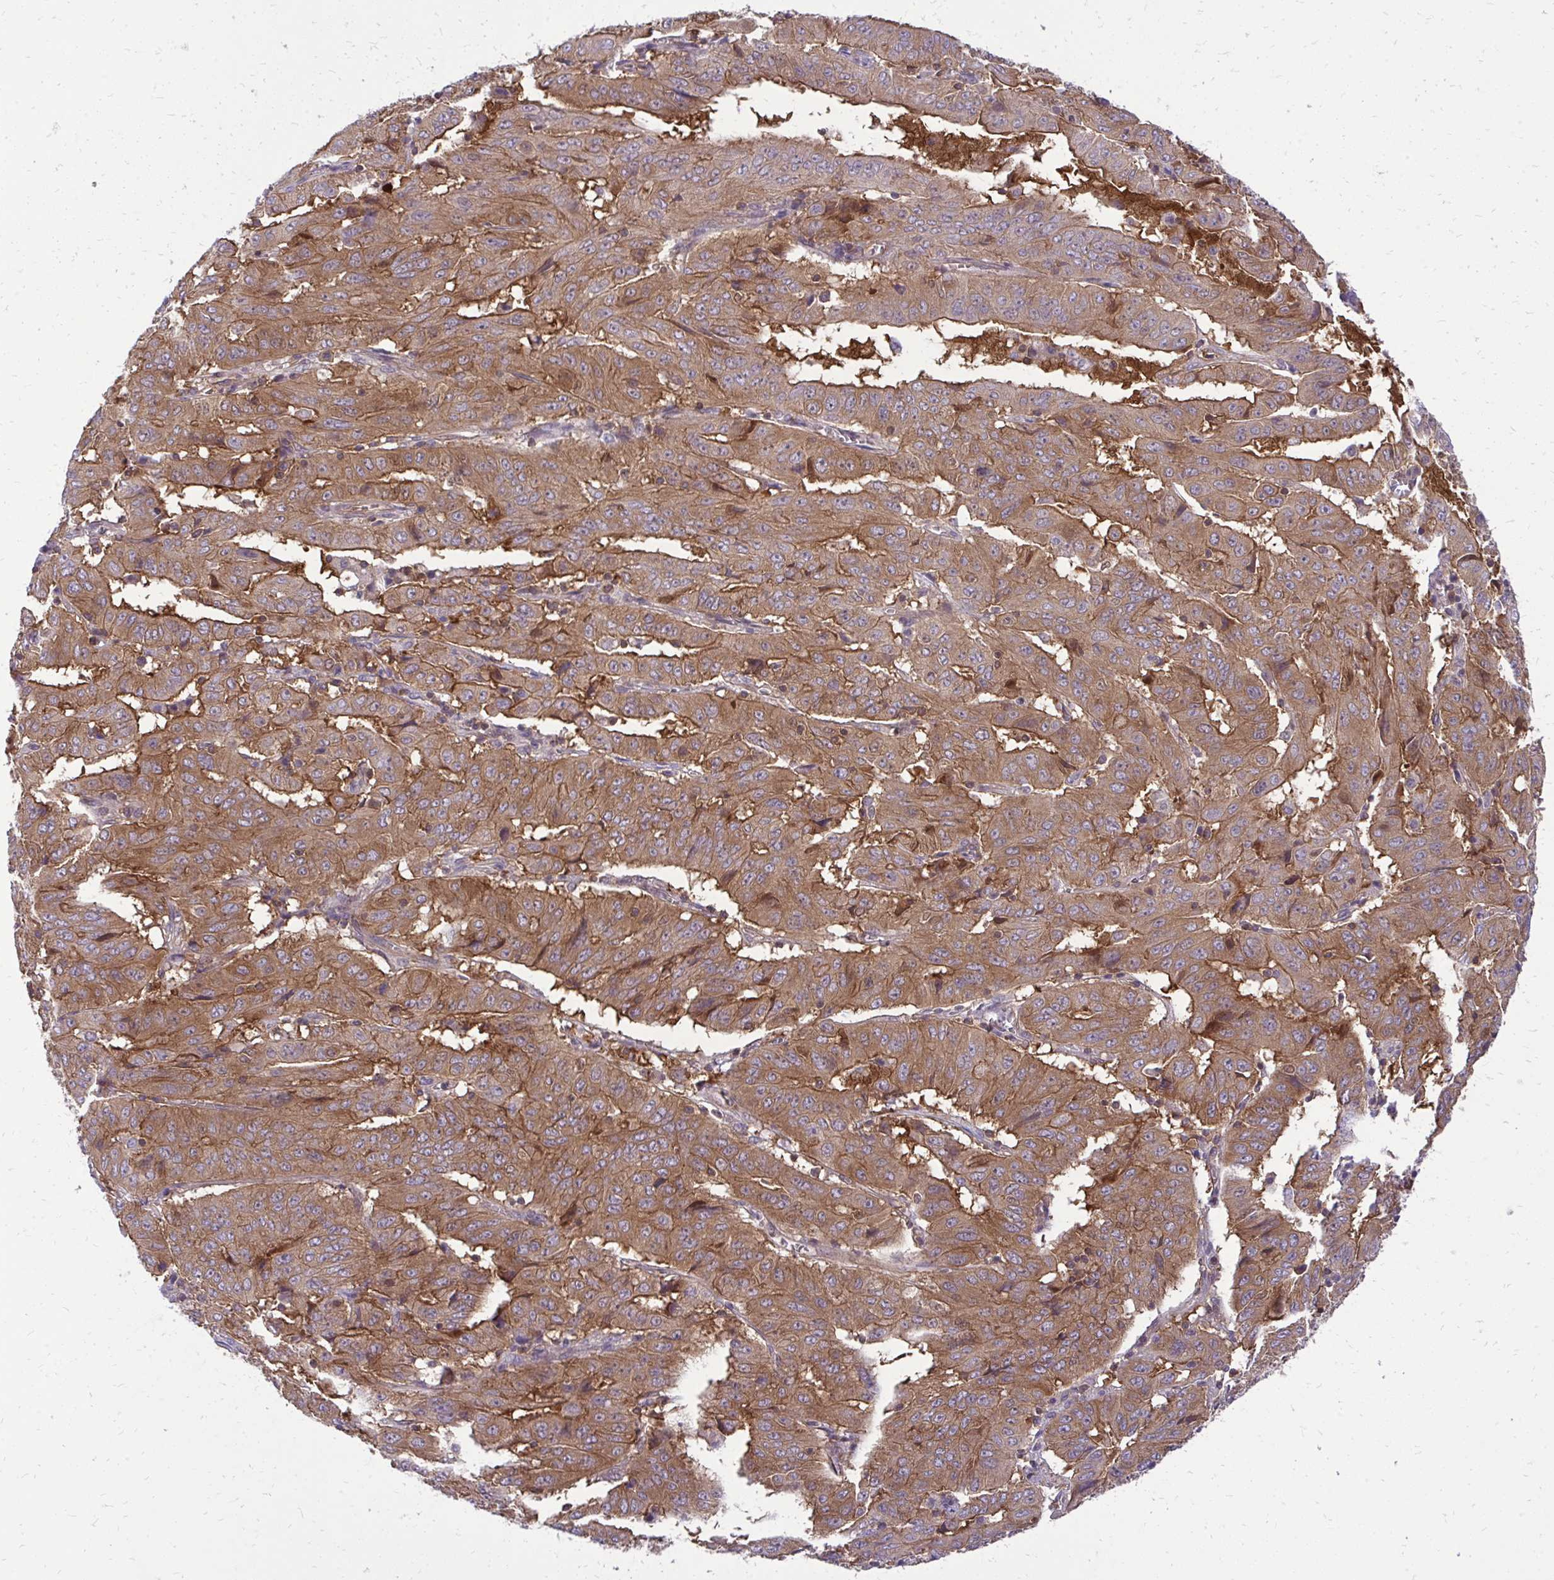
{"staining": {"intensity": "moderate", "quantity": ">75%", "location": "cytoplasmic/membranous"}, "tissue": "pancreatic cancer", "cell_type": "Tumor cells", "image_type": "cancer", "snomed": [{"axis": "morphology", "description": "Adenocarcinoma, NOS"}, {"axis": "topography", "description": "Pancreas"}], "caption": "IHC of pancreatic cancer displays medium levels of moderate cytoplasmic/membranous positivity in about >75% of tumor cells.", "gene": "PPP5C", "patient": {"sex": "male", "age": 63}}